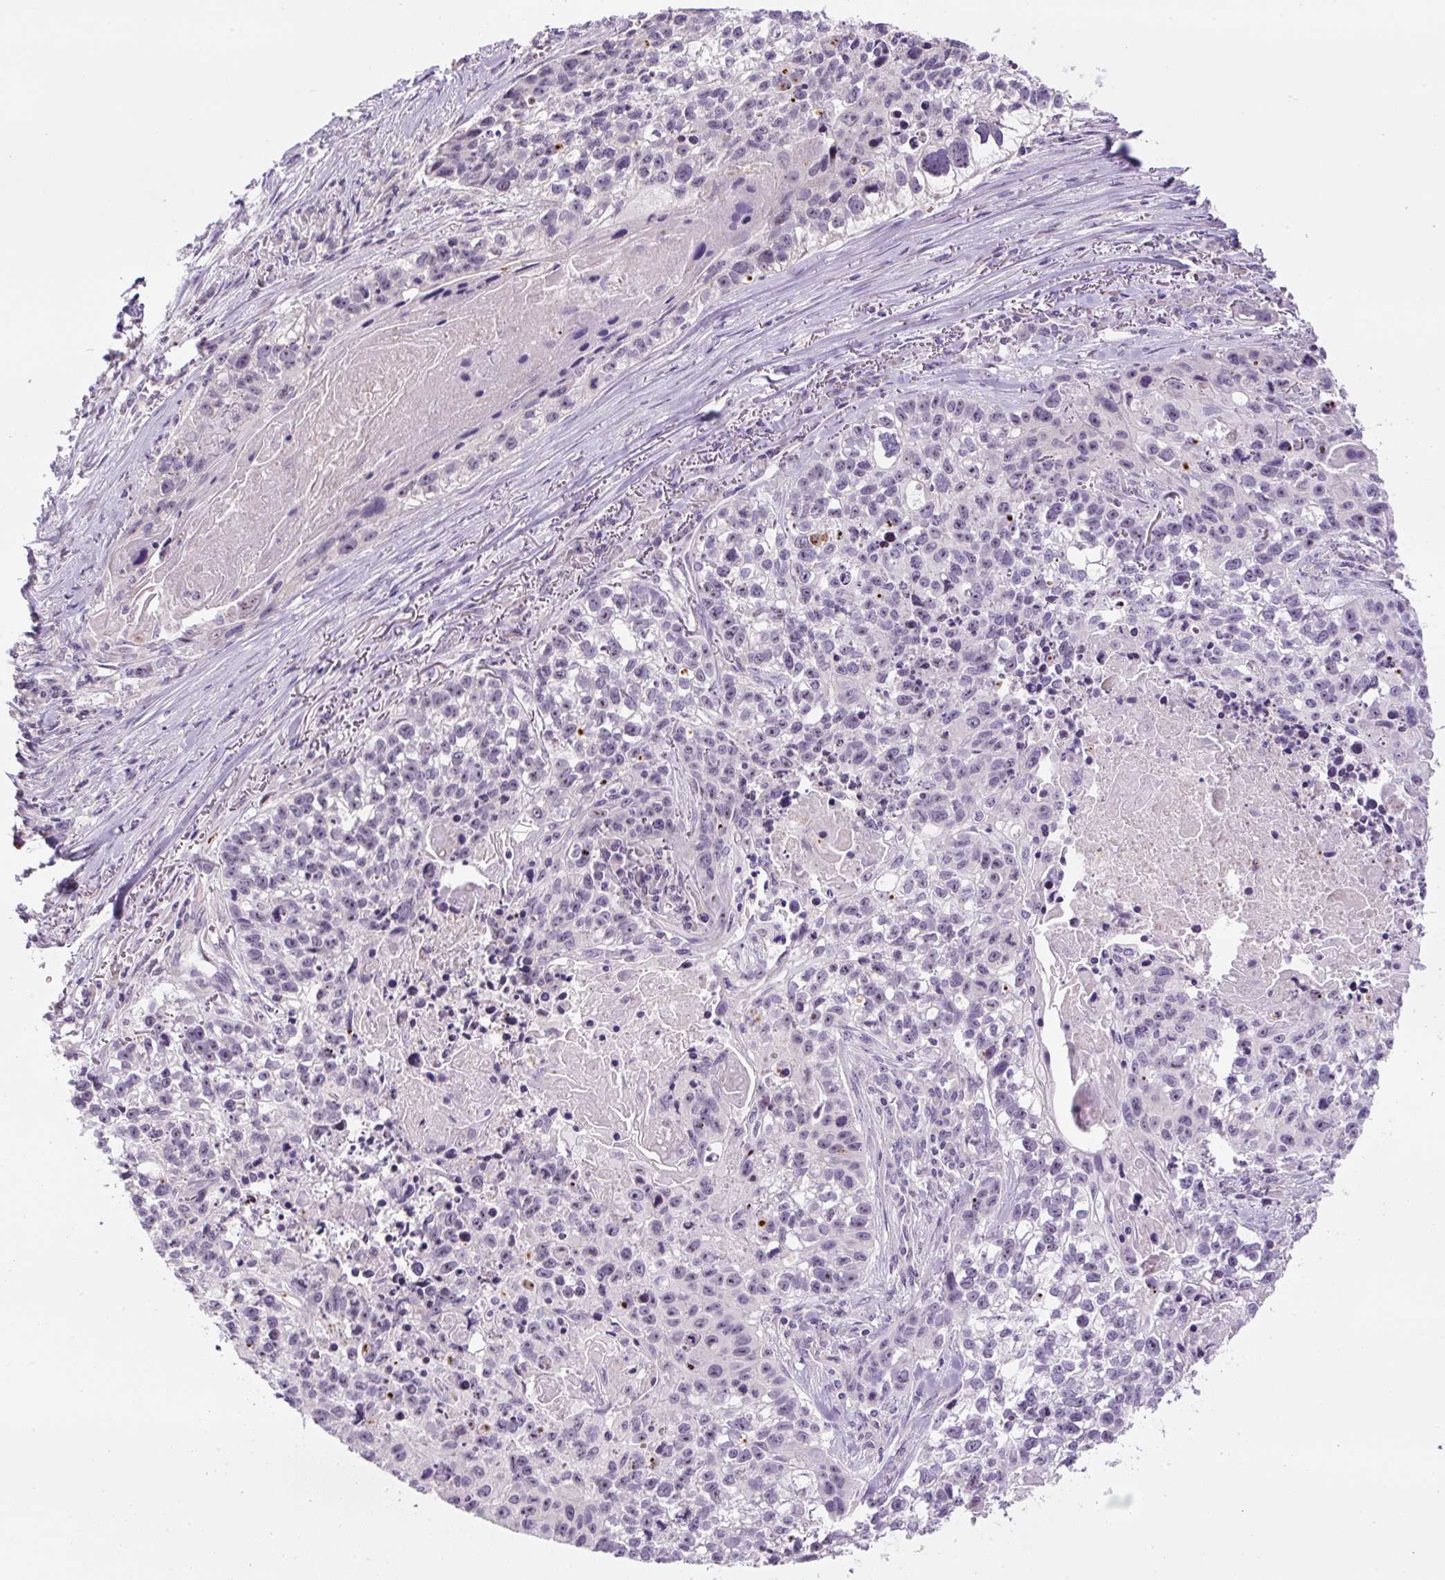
{"staining": {"intensity": "negative", "quantity": "none", "location": "none"}, "tissue": "lung cancer", "cell_type": "Tumor cells", "image_type": "cancer", "snomed": [{"axis": "morphology", "description": "Squamous cell carcinoma, NOS"}, {"axis": "topography", "description": "Lung"}], "caption": "Immunohistochemical staining of lung cancer shows no significant expression in tumor cells.", "gene": "TMEM151B", "patient": {"sex": "male", "age": 74}}